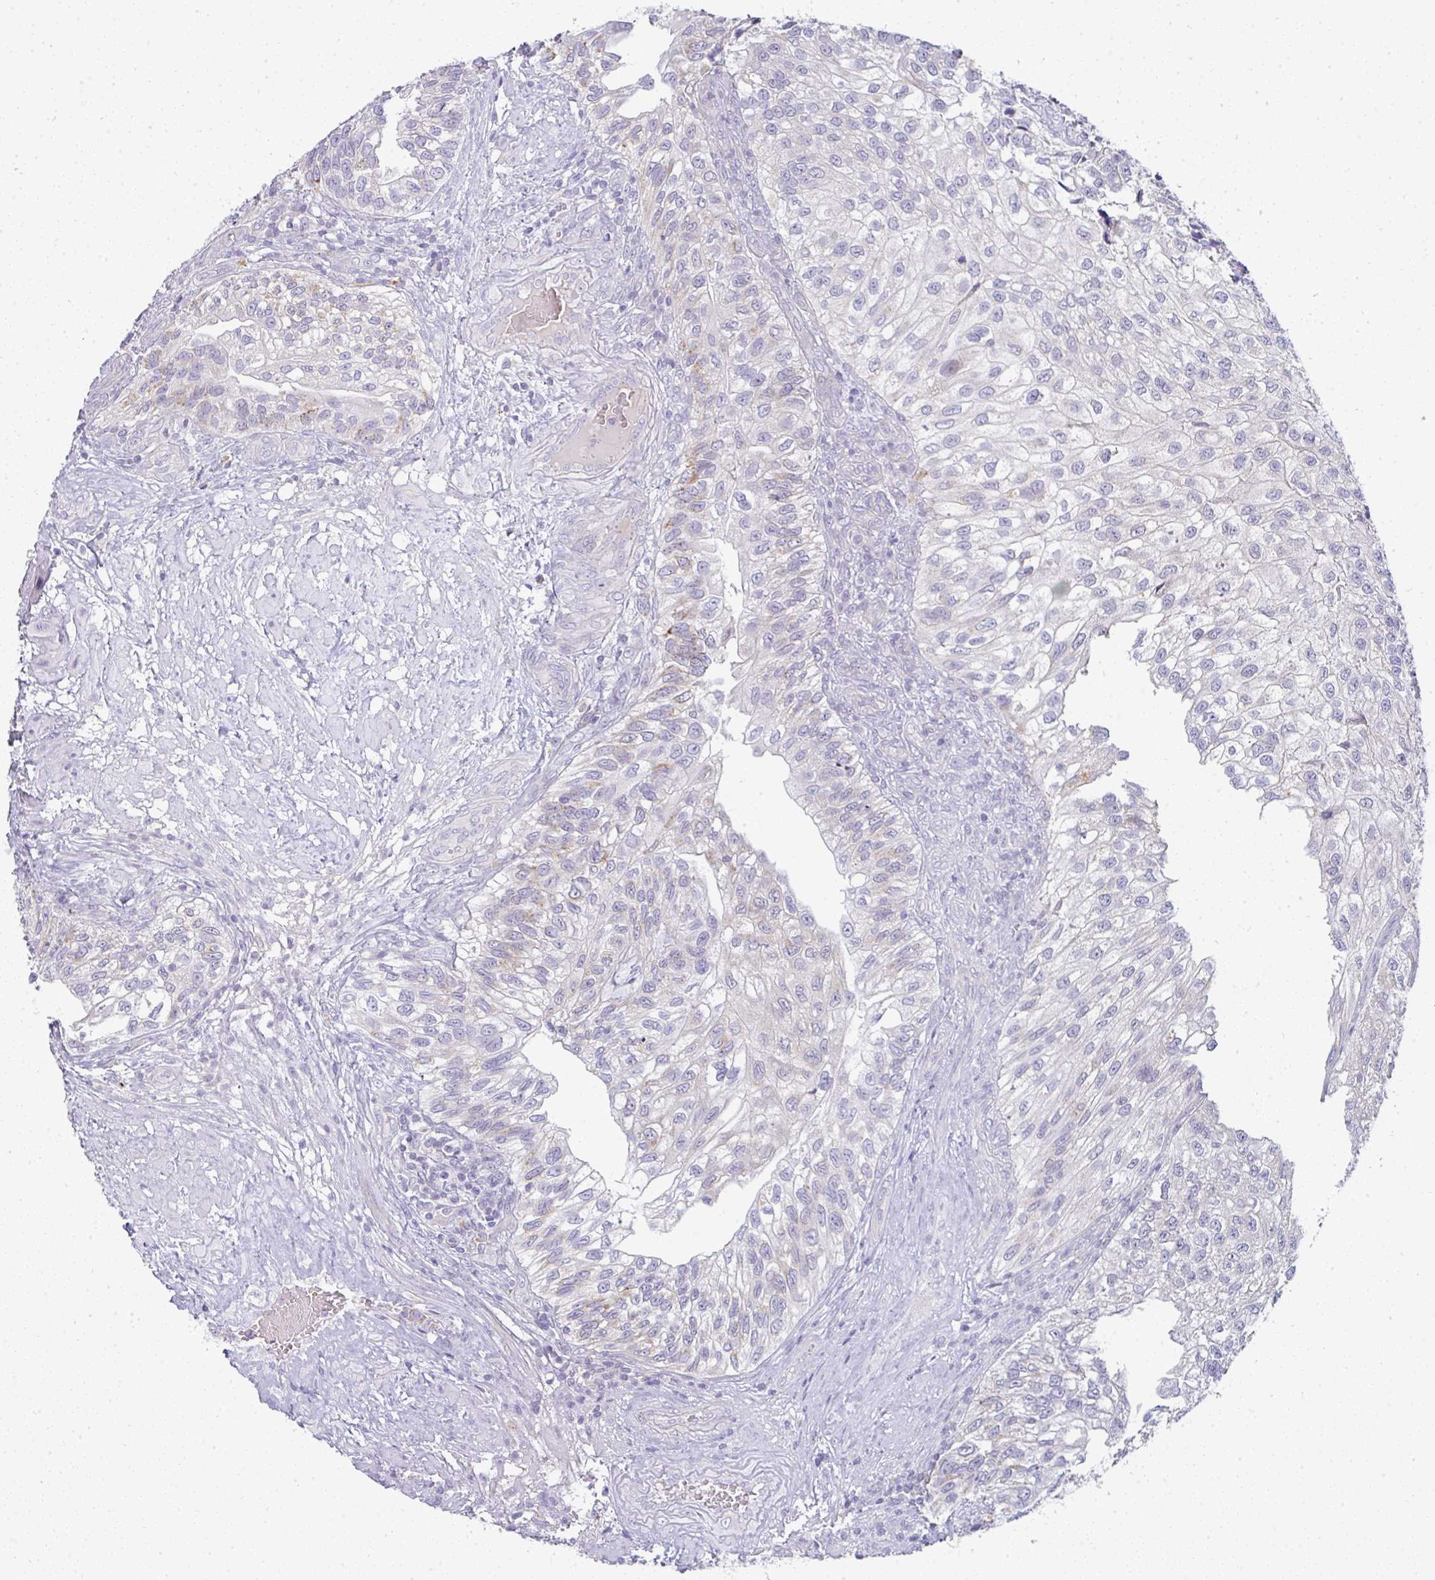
{"staining": {"intensity": "negative", "quantity": "none", "location": "none"}, "tissue": "urothelial cancer", "cell_type": "Tumor cells", "image_type": "cancer", "snomed": [{"axis": "morphology", "description": "Urothelial carcinoma, NOS"}, {"axis": "topography", "description": "Urinary bladder"}], "caption": "This is an immunohistochemistry (IHC) image of urothelial cancer. There is no expression in tumor cells.", "gene": "SHB", "patient": {"sex": "male", "age": 87}}